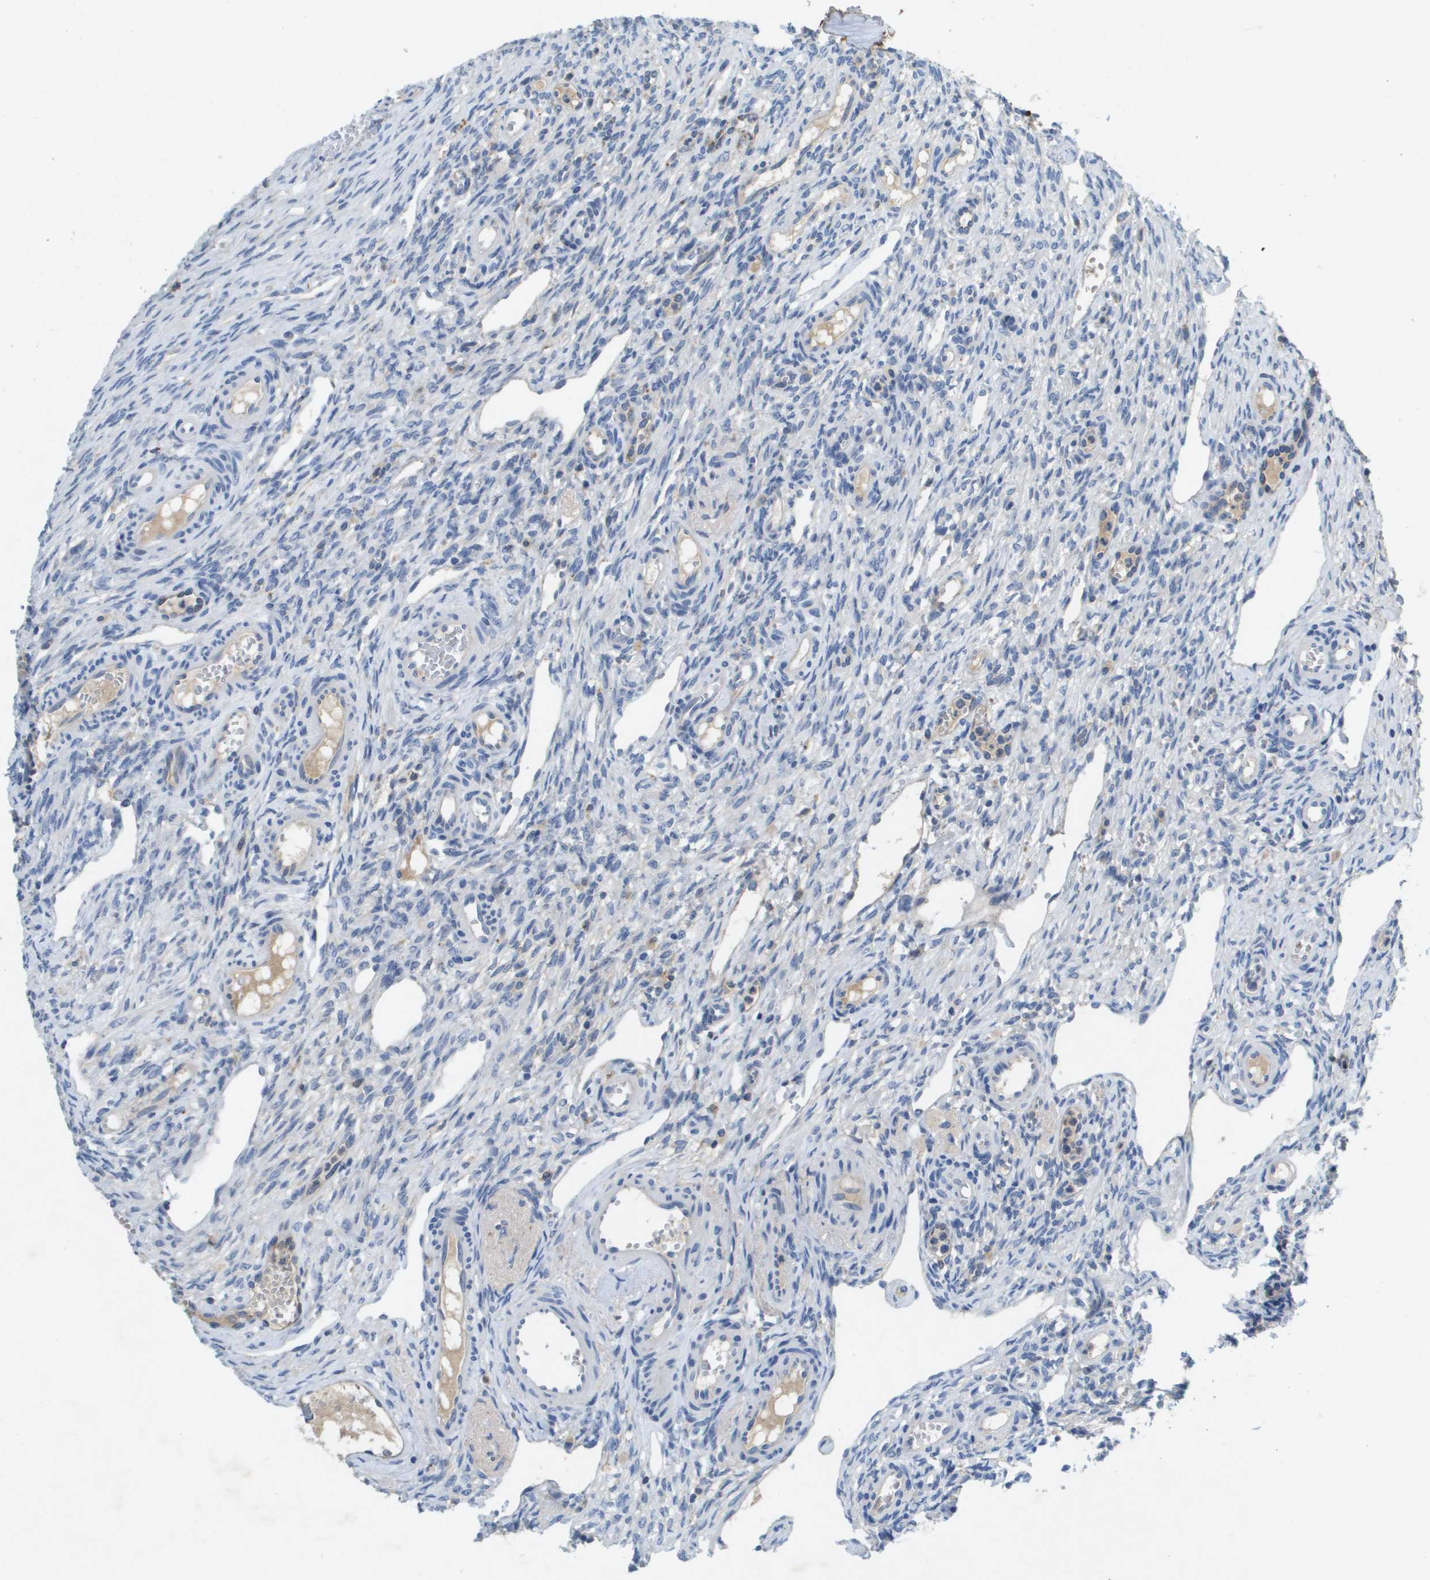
{"staining": {"intensity": "weak", "quantity": "<25%", "location": "cytoplasmic/membranous"}, "tissue": "ovary", "cell_type": "Follicle cells", "image_type": "normal", "snomed": [{"axis": "morphology", "description": "Normal tissue, NOS"}, {"axis": "topography", "description": "Ovary"}], "caption": "High power microscopy image of an immunohistochemistry micrograph of unremarkable ovary, revealing no significant expression in follicle cells.", "gene": "LIPG", "patient": {"sex": "female", "age": 33}}